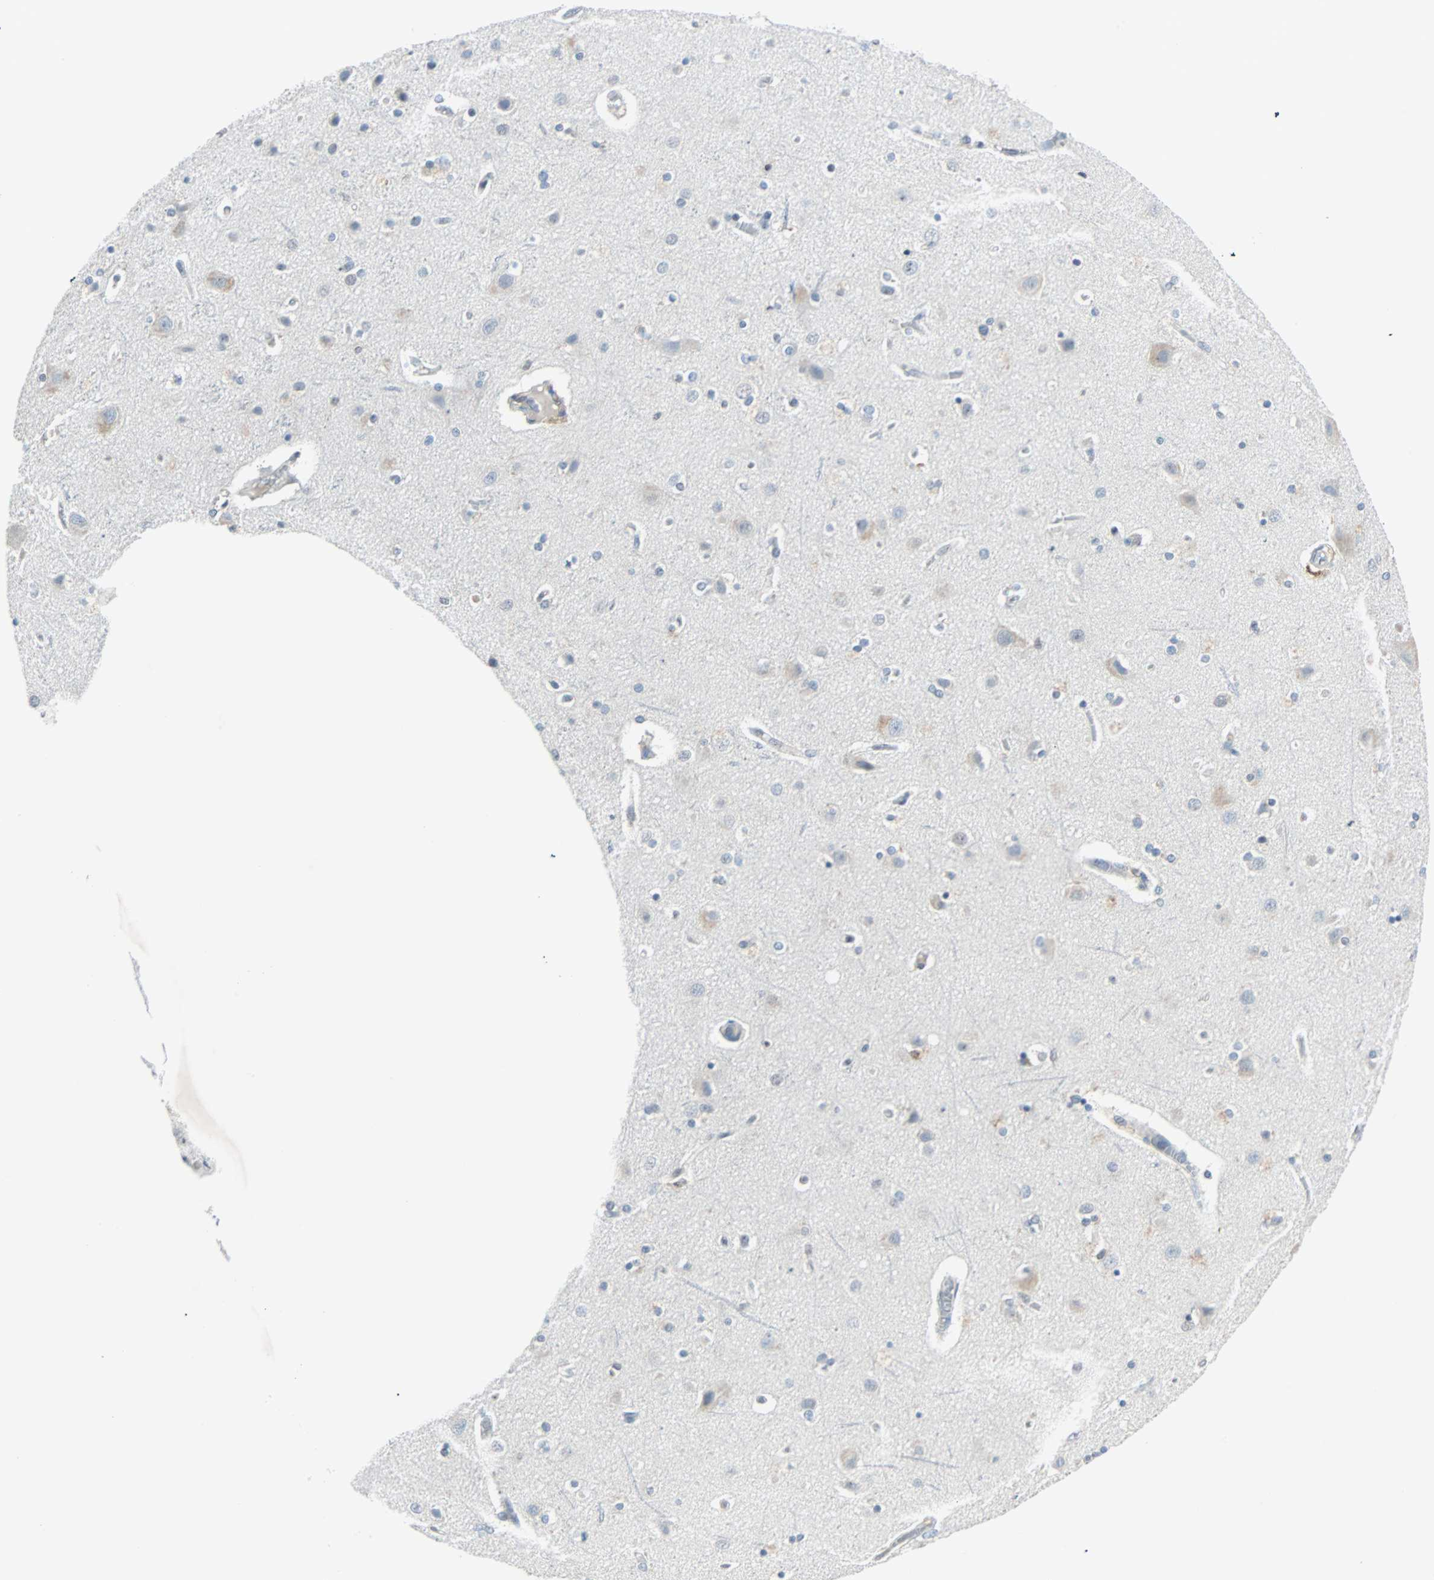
{"staining": {"intensity": "negative", "quantity": "none", "location": "none"}, "tissue": "cerebral cortex", "cell_type": "Endothelial cells", "image_type": "normal", "snomed": [{"axis": "morphology", "description": "Normal tissue, NOS"}, {"axis": "topography", "description": "Cerebral cortex"}], "caption": "Immunohistochemistry (IHC) image of unremarkable human cerebral cortex stained for a protein (brown), which displays no positivity in endothelial cells. The staining was performed using DAB (3,3'-diaminobenzidine) to visualize the protein expression in brown, while the nuclei were stained in blue with hematoxylin (Magnification: 20x).", "gene": "SMIM8", "patient": {"sex": "female", "age": 54}}